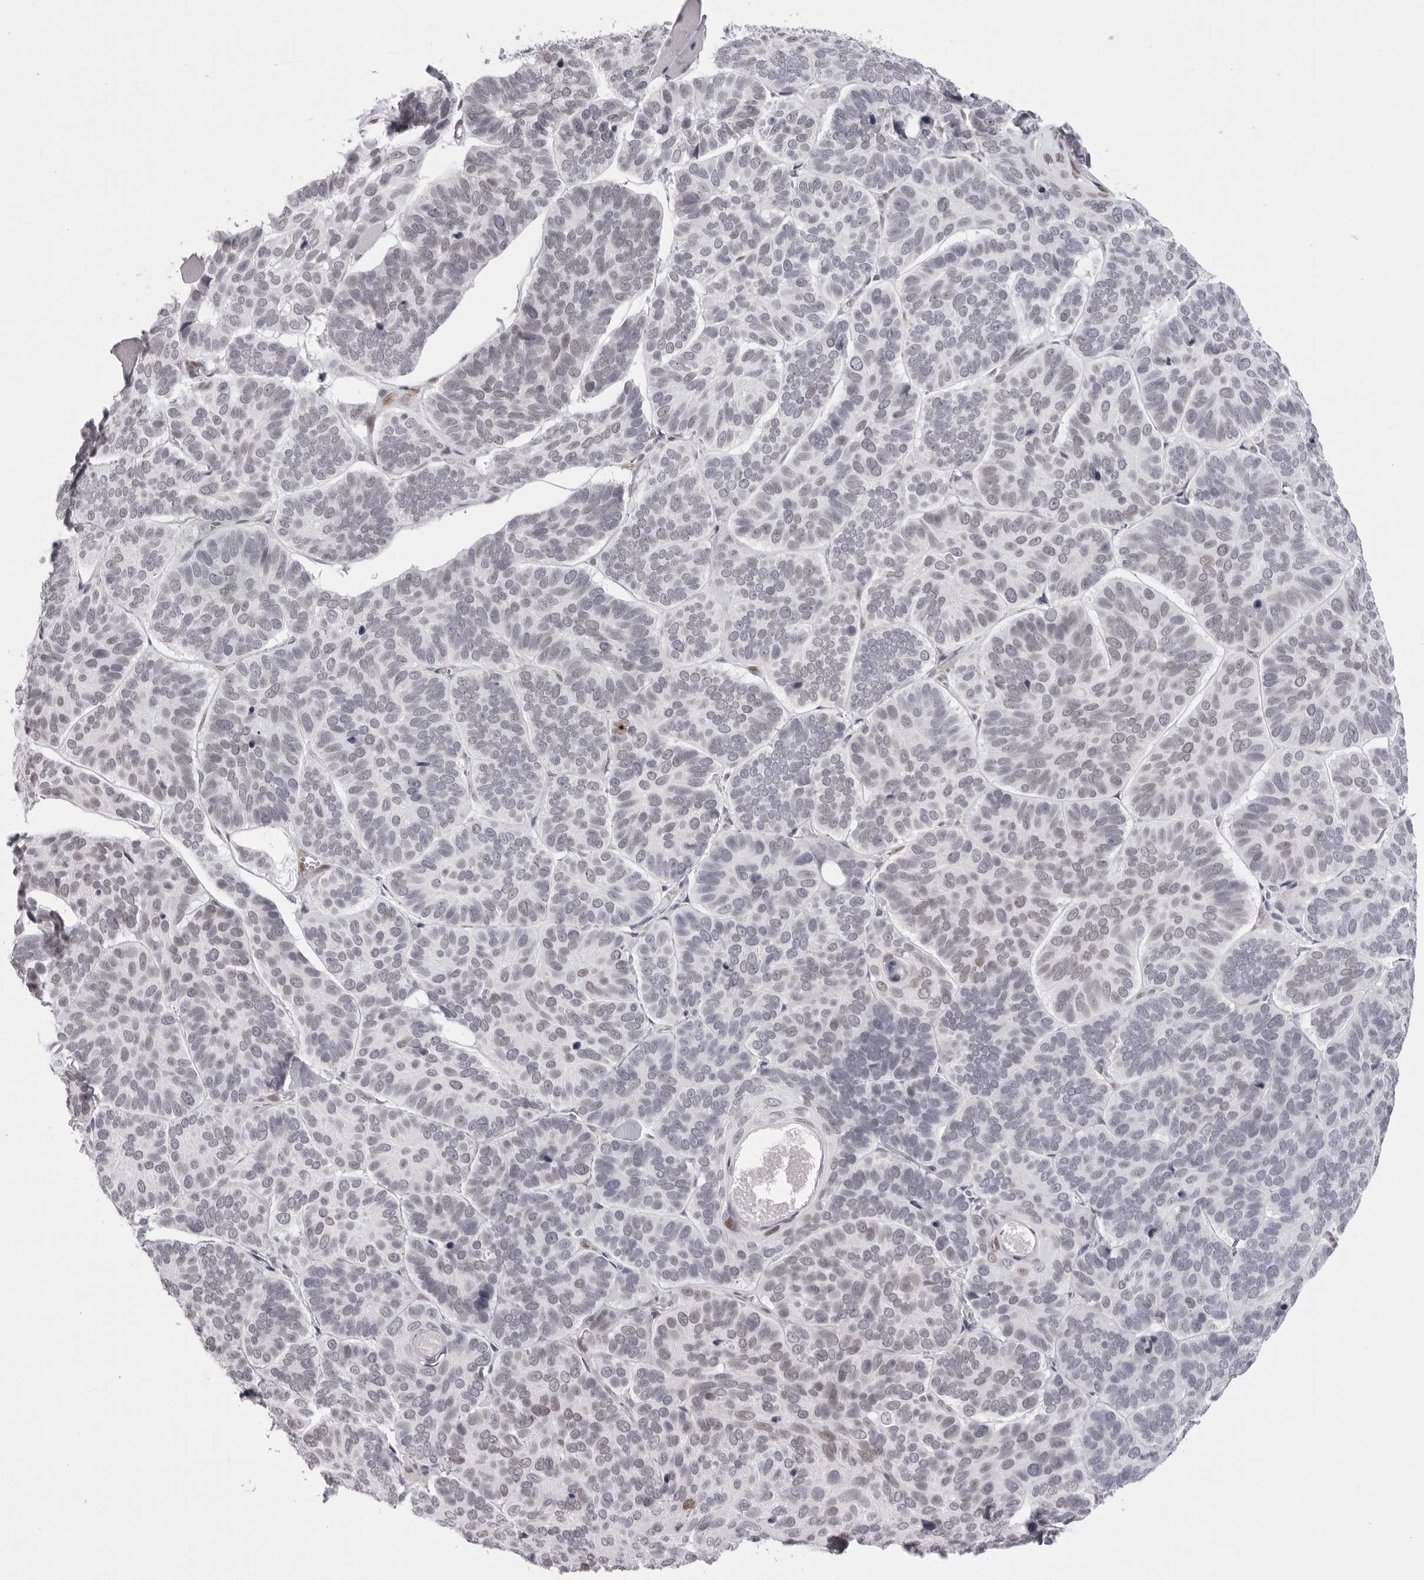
{"staining": {"intensity": "negative", "quantity": "none", "location": "none"}, "tissue": "skin cancer", "cell_type": "Tumor cells", "image_type": "cancer", "snomed": [{"axis": "morphology", "description": "Basal cell carcinoma"}, {"axis": "topography", "description": "Skin"}], "caption": "This is an immunohistochemistry (IHC) micrograph of skin cancer (basal cell carcinoma). There is no staining in tumor cells.", "gene": "MAFK", "patient": {"sex": "male", "age": 62}}